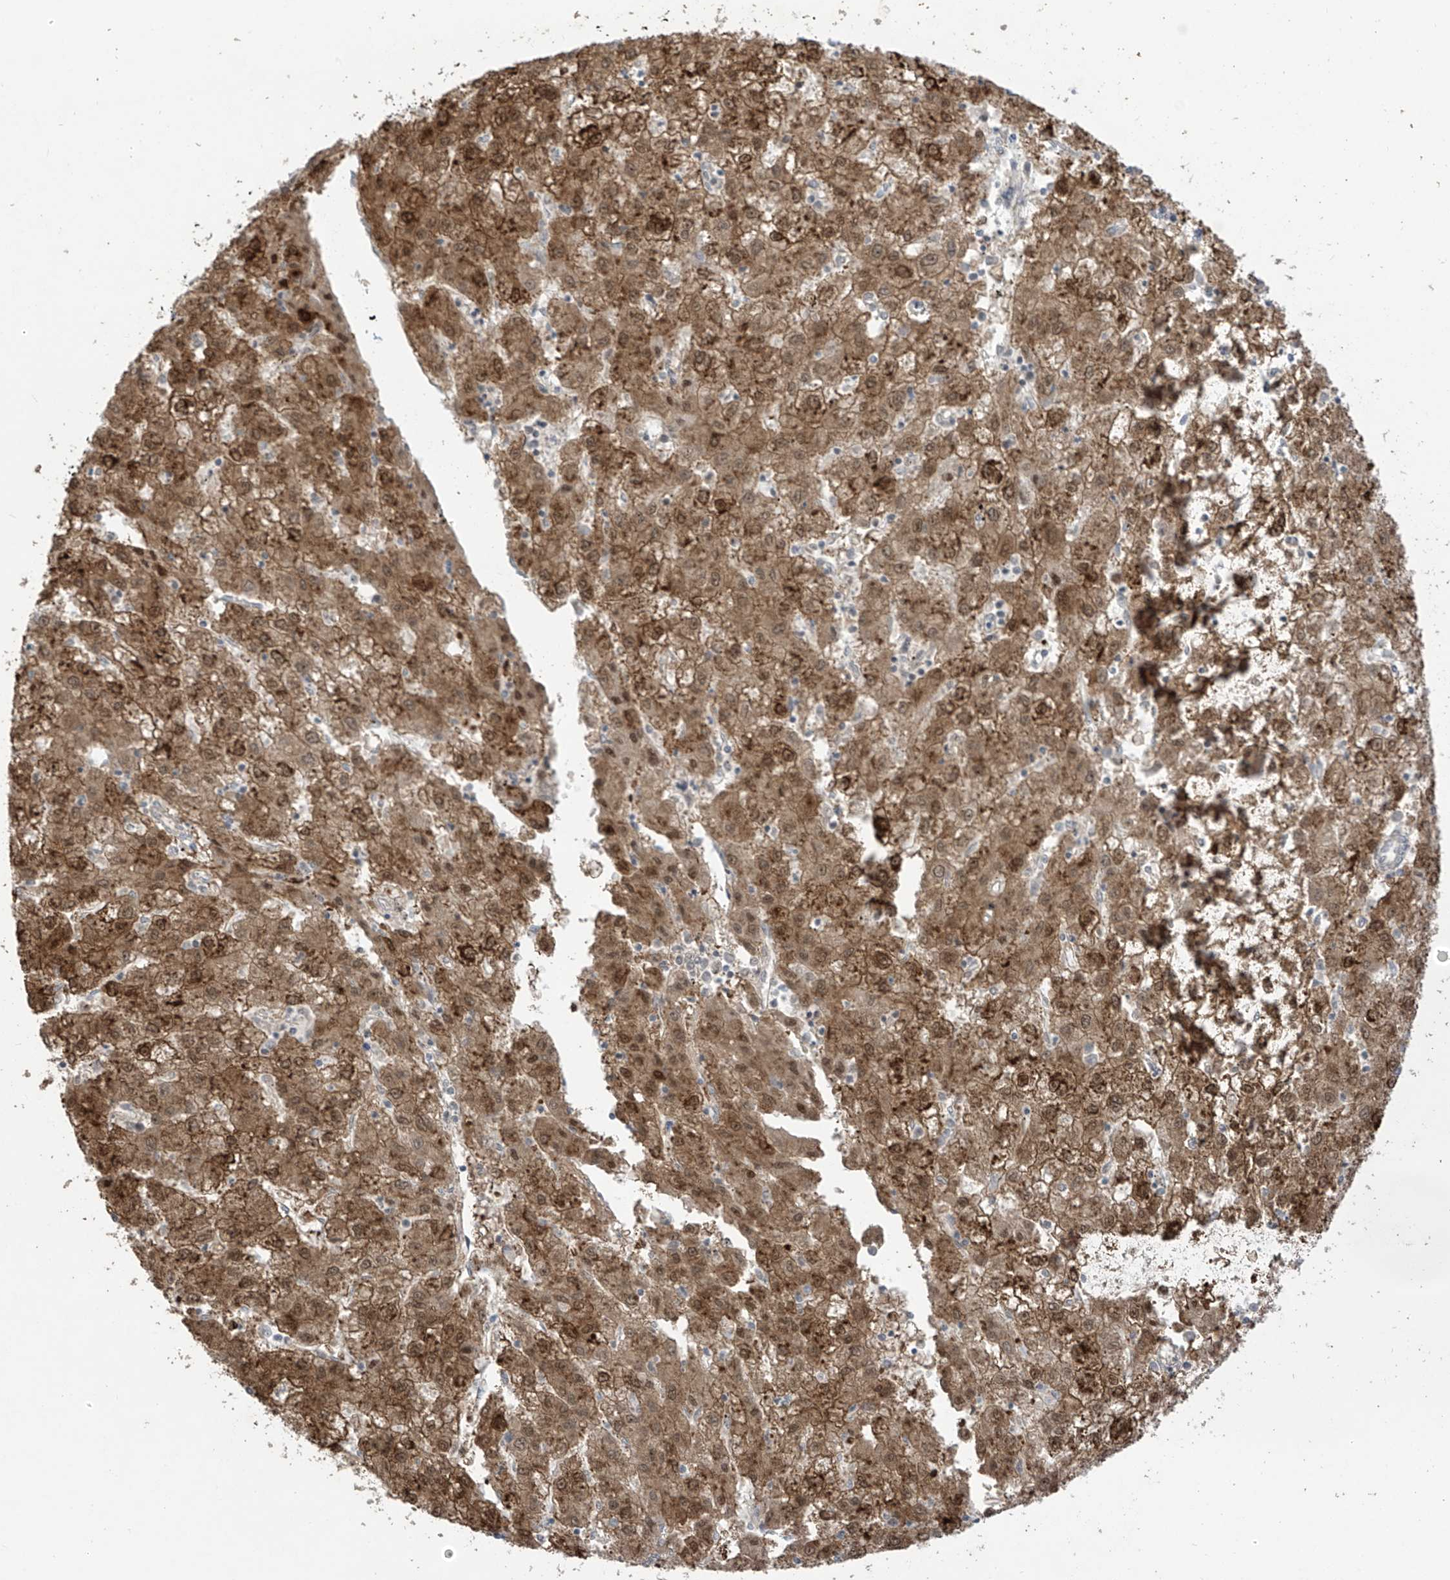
{"staining": {"intensity": "moderate", "quantity": ">75%", "location": "cytoplasmic/membranous,nuclear"}, "tissue": "liver cancer", "cell_type": "Tumor cells", "image_type": "cancer", "snomed": [{"axis": "morphology", "description": "Carcinoma, Hepatocellular, NOS"}, {"axis": "topography", "description": "Liver"}], "caption": "A brown stain highlights moderate cytoplasmic/membranous and nuclear expression of a protein in human hepatocellular carcinoma (liver) tumor cells.", "gene": "OGT", "patient": {"sex": "male", "age": 72}}